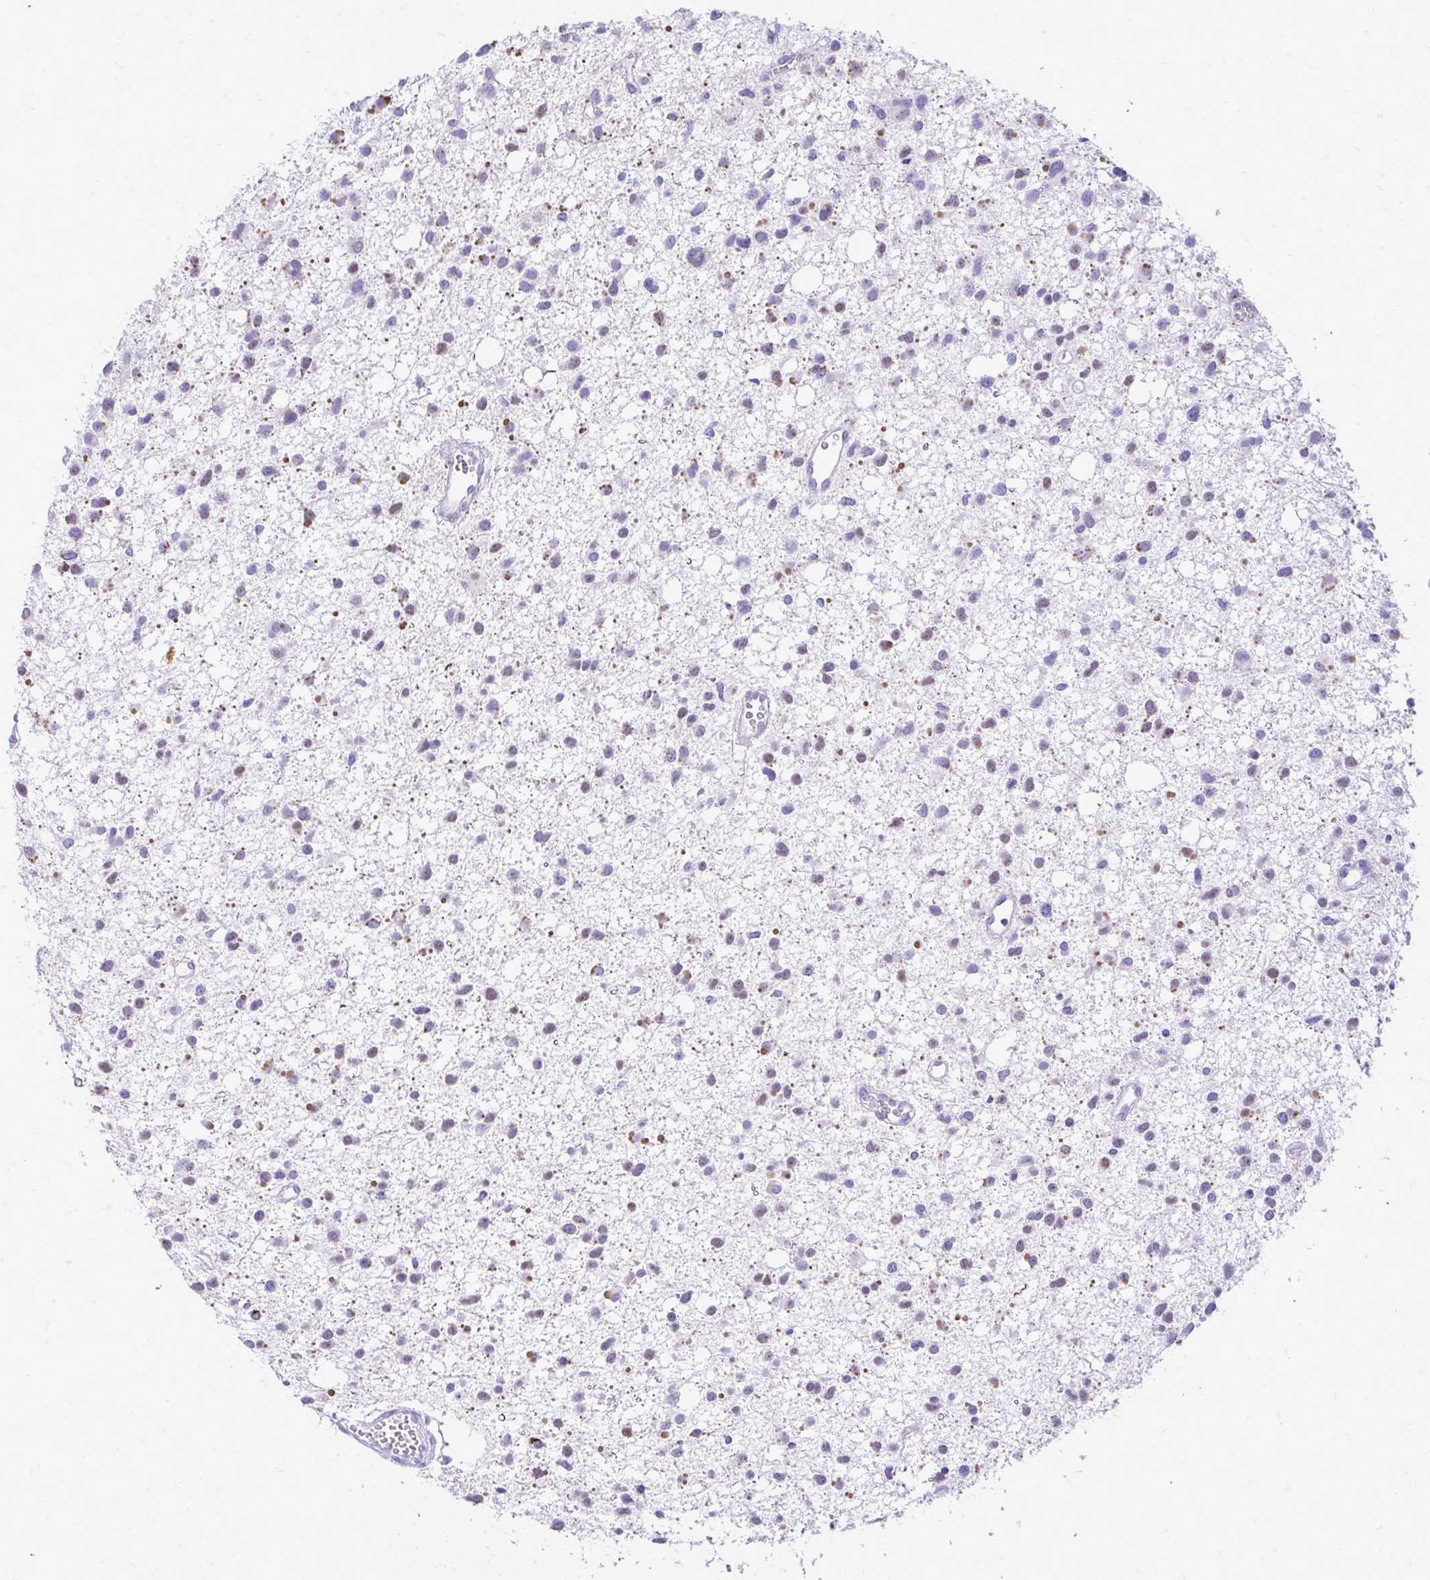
{"staining": {"intensity": "negative", "quantity": "none", "location": "none"}, "tissue": "glioma", "cell_type": "Tumor cells", "image_type": "cancer", "snomed": [{"axis": "morphology", "description": "Glioma, malignant, High grade"}, {"axis": "topography", "description": "Brain"}], "caption": "There is no significant expression in tumor cells of malignant high-grade glioma. (Brightfield microscopy of DAB IHC at high magnification).", "gene": "RALYL", "patient": {"sex": "male", "age": 23}}